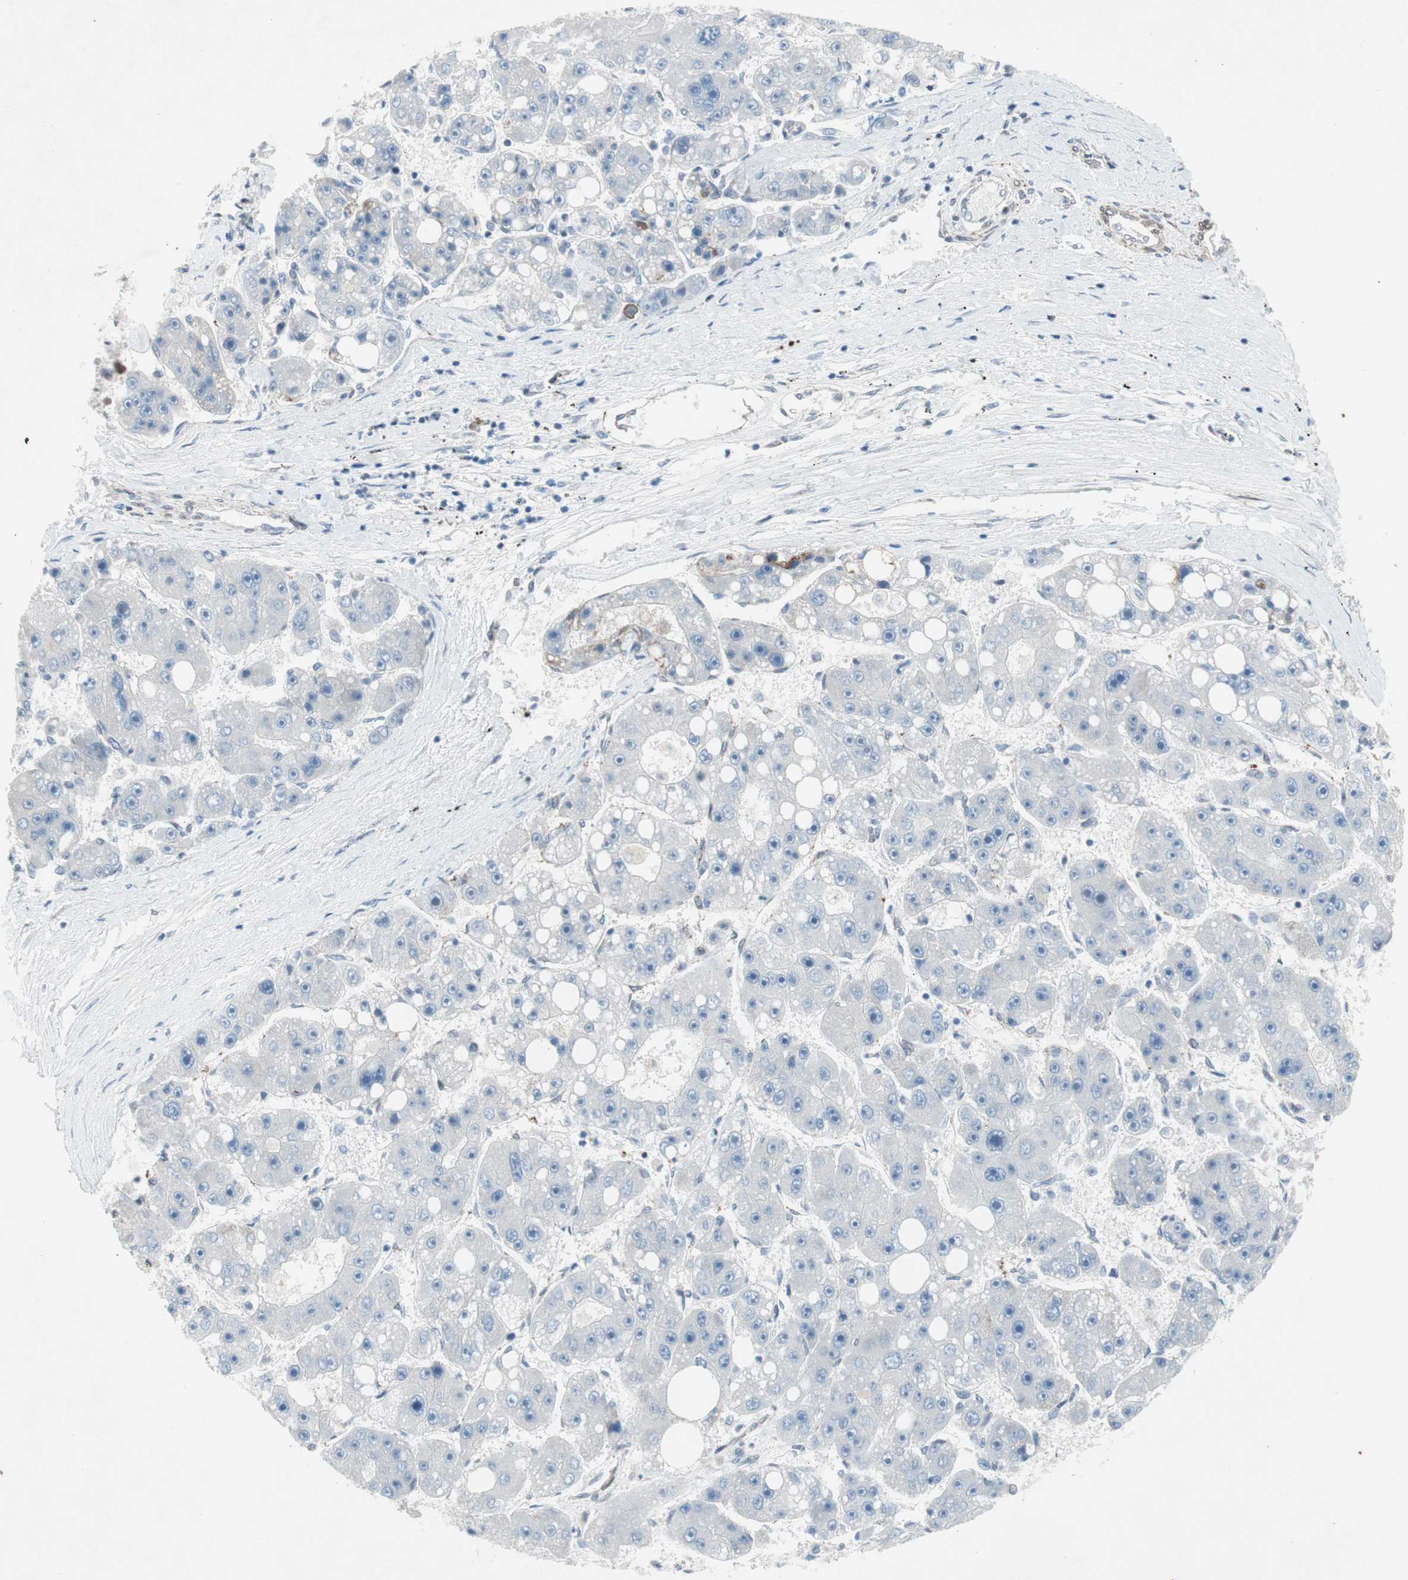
{"staining": {"intensity": "negative", "quantity": "none", "location": "none"}, "tissue": "liver cancer", "cell_type": "Tumor cells", "image_type": "cancer", "snomed": [{"axis": "morphology", "description": "Carcinoma, Hepatocellular, NOS"}, {"axis": "topography", "description": "Liver"}], "caption": "An immunohistochemistry histopathology image of hepatocellular carcinoma (liver) is shown. There is no staining in tumor cells of hepatocellular carcinoma (liver). (Brightfield microscopy of DAB immunohistochemistry (IHC) at high magnification).", "gene": "ARNT2", "patient": {"sex": "female", "age": 61}}